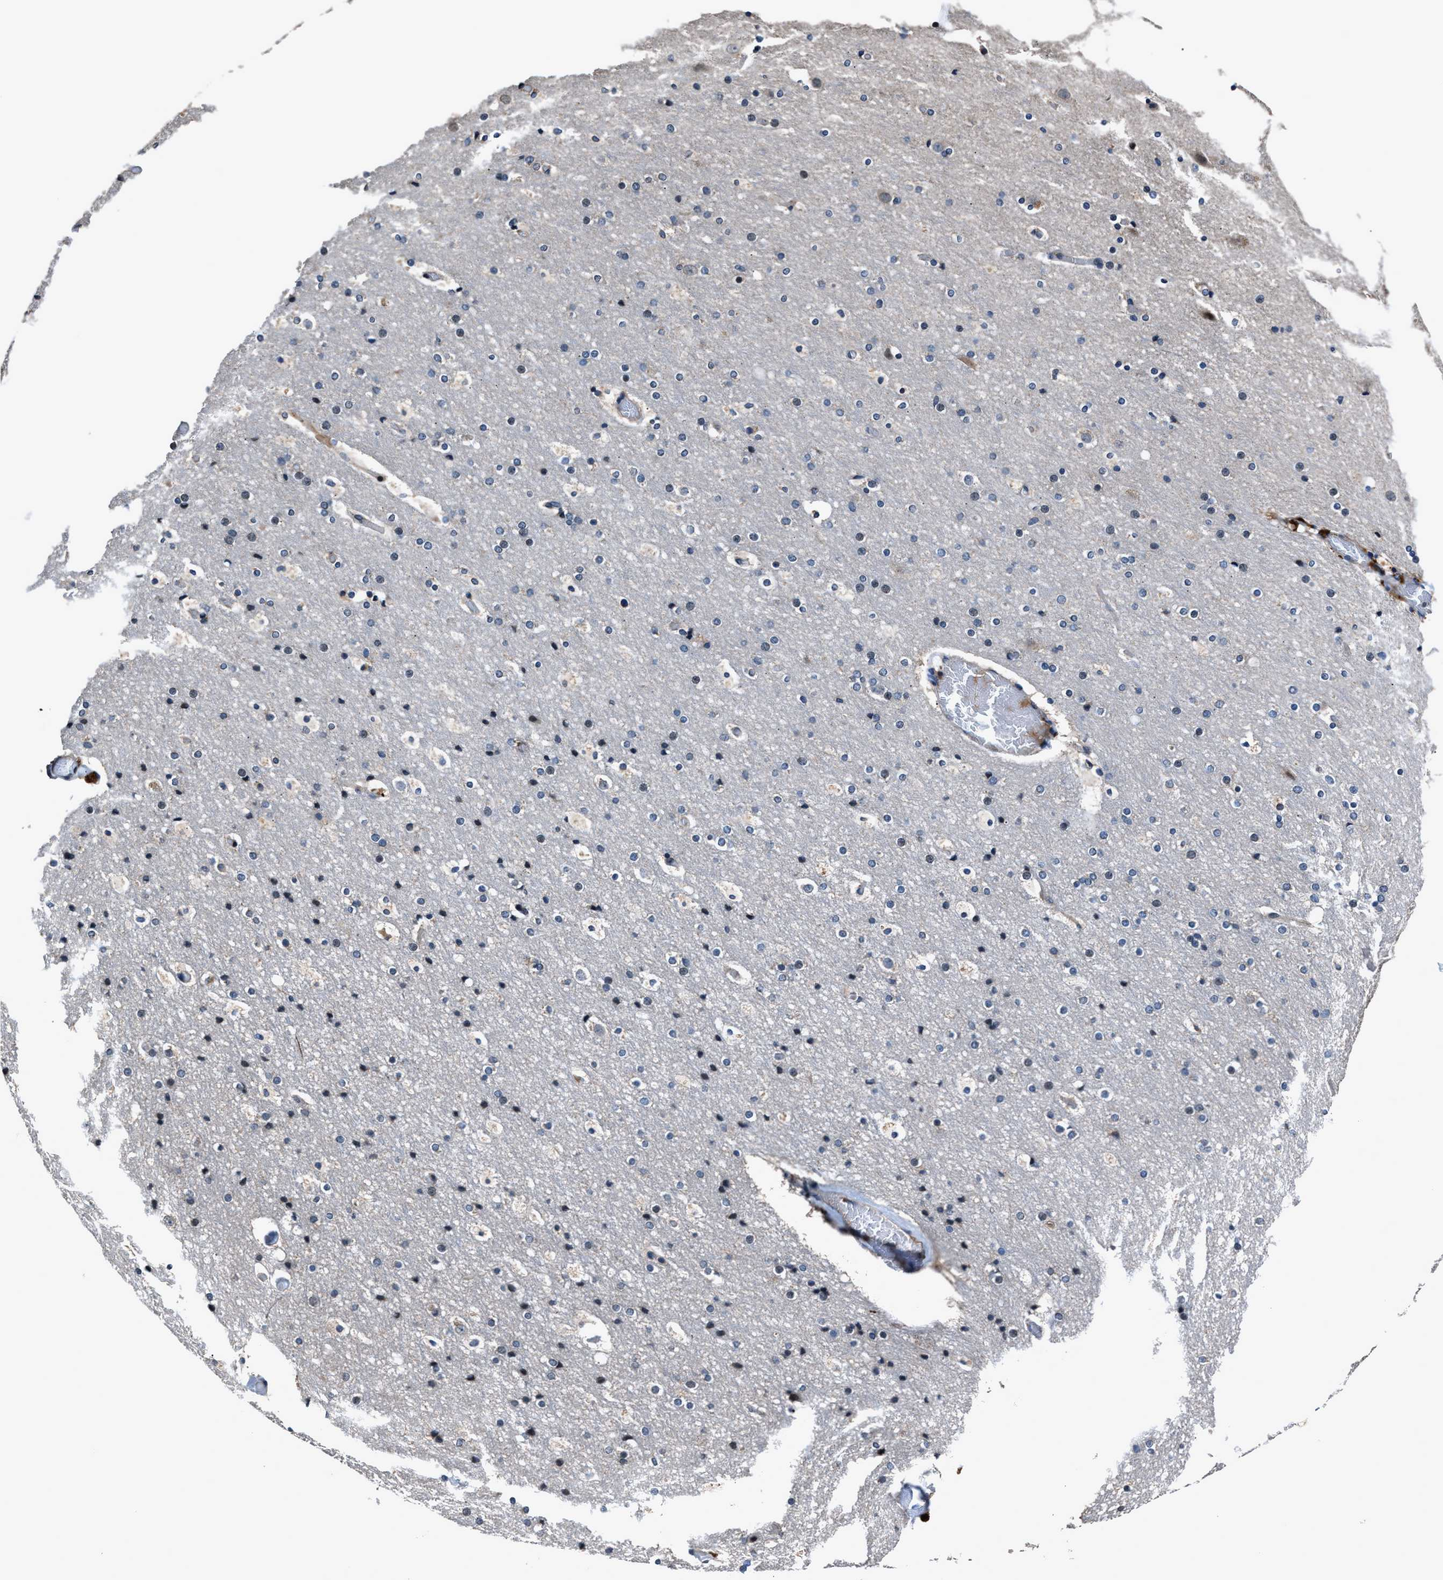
{"staining": {"intensity": "negative", "quantity": "none", "location": "none"}, "tissue": "cerebral cortex", "cell_type": "Endothelial cells", "image_type": "normal", "snomed": [{"axis": "morphology", "description": "Normal tissue, NOS"}, {"axis": "topography", "description": "Cerebral cortex"}], "caption": "Immunohistochemistry photomicrograph of benign human cerebral cortex stained for a protein (brown), which displays no positivity in endothelial cells. Nuclei are stained in blue.", "gene": "TNRC18", "patient": {"sex": "male", "age": 57}}